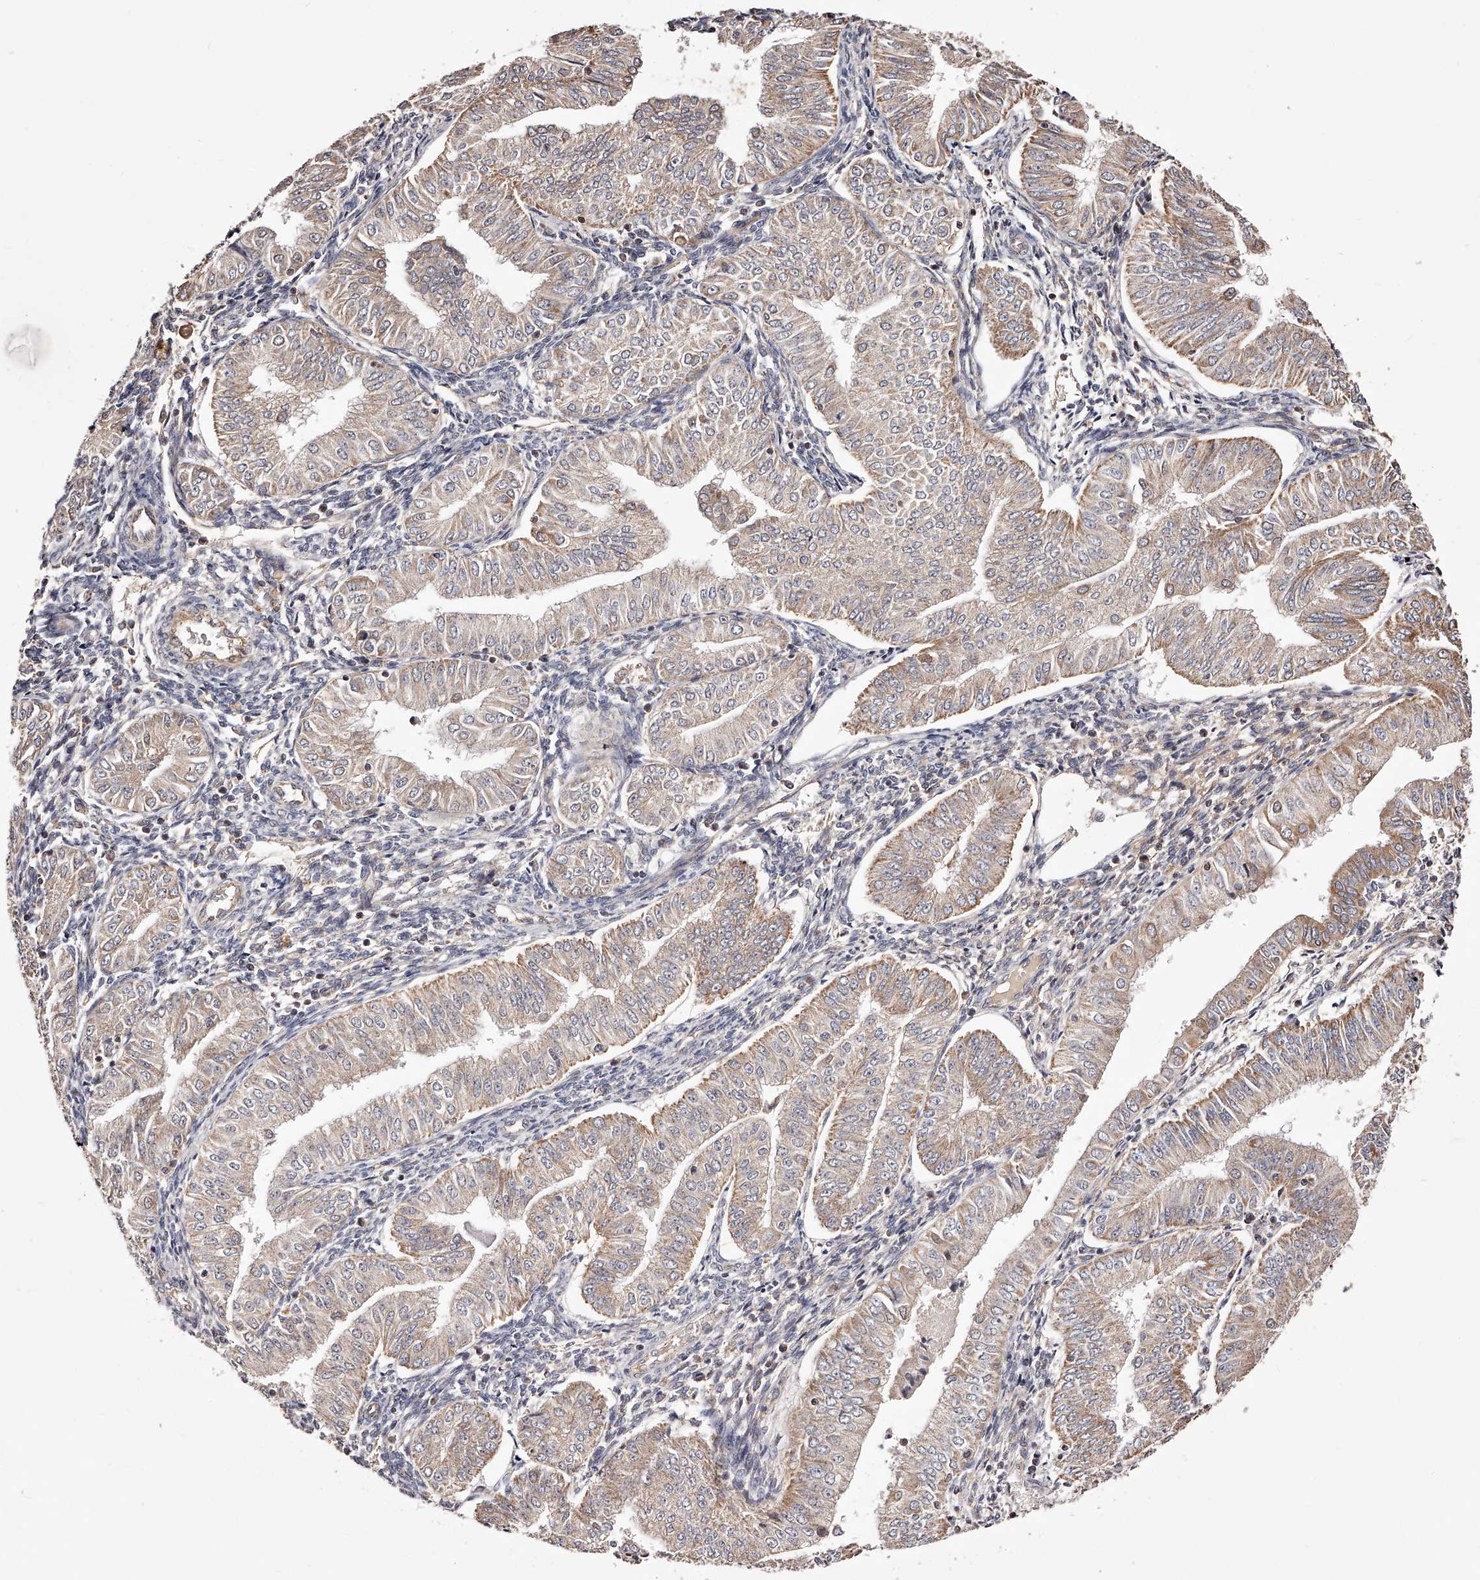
{"staining": {"intensity": "weak", "quantity": ">75%", "location": "cytoplasmic/membranous"}, "tissue": "endometrial cancer", "cell_type": "Tumor cells", "image_type": "cancer", "snomed": [{"axis": "morphology", "description": "Normal tissue, NOS"}, {"axis": "morphology", "description": "Adenocarcinoma, NOS"}, {"axis": "topography", "description": "Endometrium"}], "caption": "High-power microscopy captured an immunohistochemistry (IHC) histopathology image of endometrial cancer (adenocarcinoma), revealing weak cytoplasmic/membranous staining in about >75% of tumor cells.", "gene": "USP21", "patient": {"sex": "female", "age": 53}}